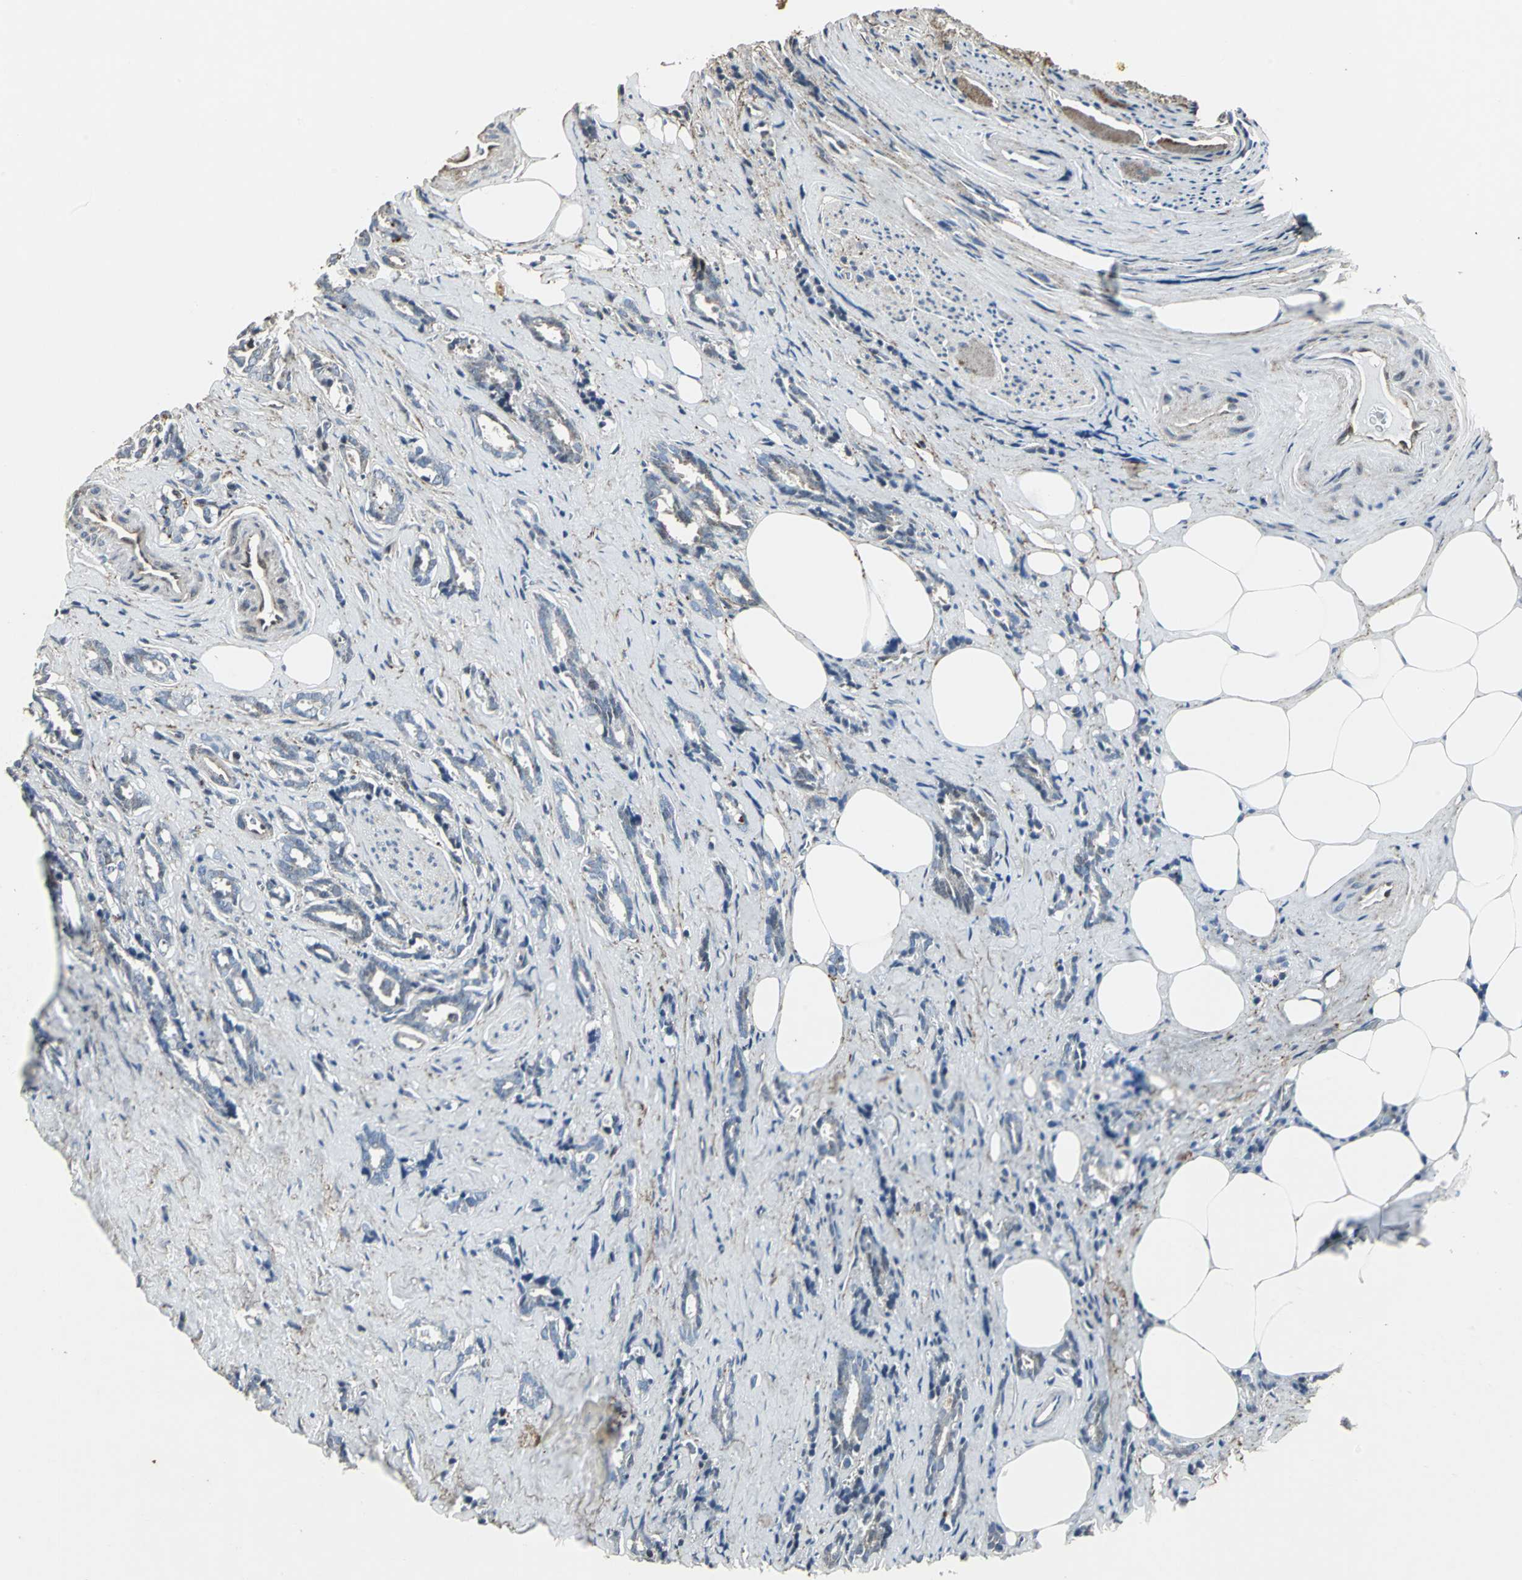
{"staining": {"intensity": "weak", "quantity": "25%-75%", "location": "cytoplasmic/membranous"}, "tissue": "prostate cancer", "cell_type": "Tumor cells", "image_type": "cancer", "snomed": [{"axis": "morphology", "description": "Adenocarcinoma, High grade"}, {"axis": "topography", "description": "Prostate"}], "caption": "Prostate cancer (adenocarcinoma (high-grade)) tissue demonstrates weak cytoplasmic/membranous staining in approximately 25%-75% of tumor cells, visualized by immunohistochemistry. Using DAB (3,3'-diaminobenzidine) (brown) and hematoxylin (blue) stains, captured at high magnification using brightfield microscopy.", "gene": "DNAJB4", "patient": {"sex": "male", "age": 67}}